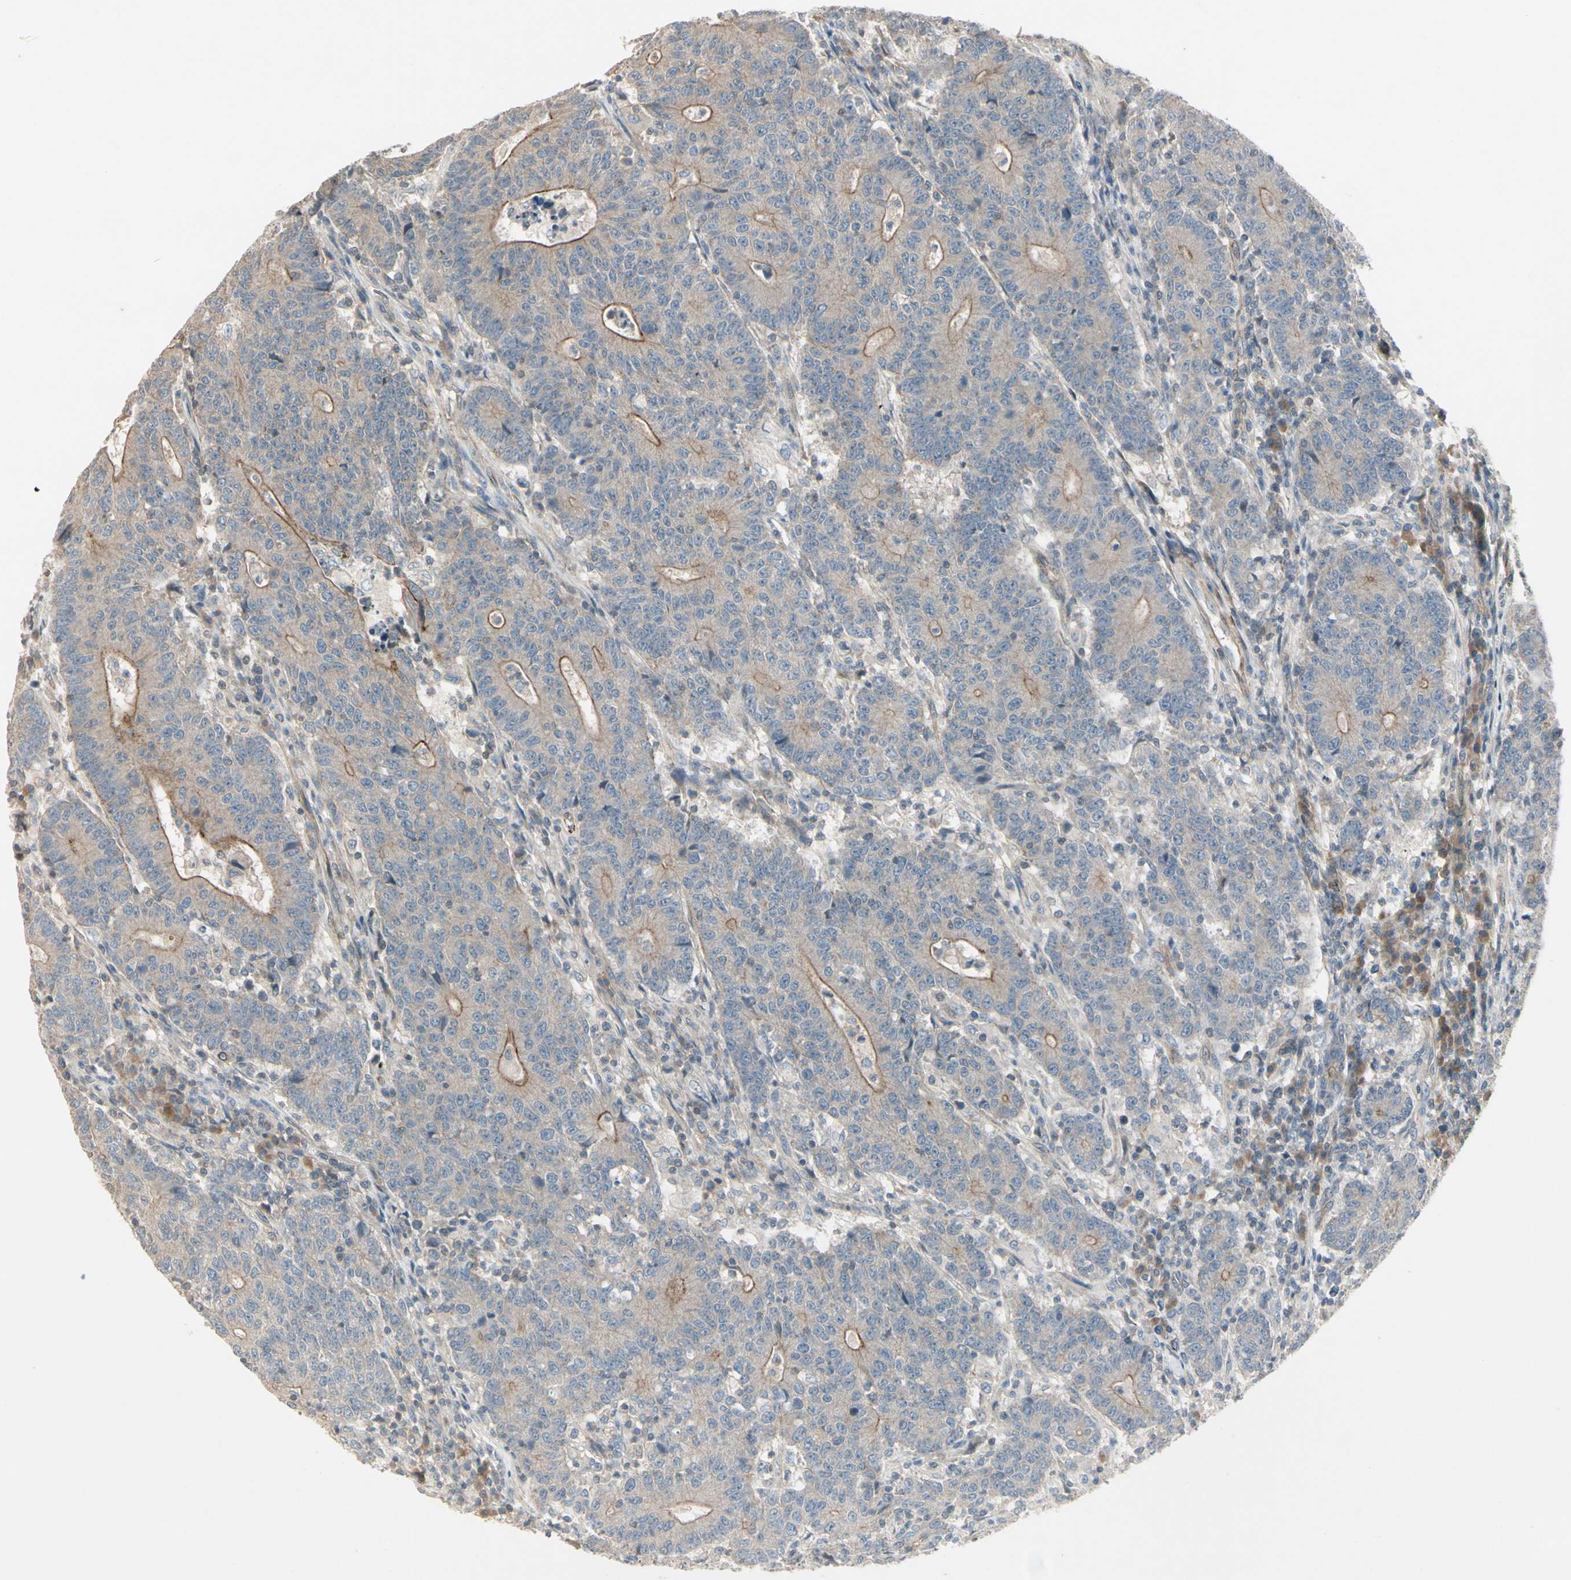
{"staining": {"intensity": "moderate", "quantity": "25%-75%", "location": "cytoplasmic/membranous"}, "tissue": "colorectal cancer", "cell_type": "Tumor cells", "image_type": "cancer", "snomed": [{"axis": "morphology", "description": "Normal tissue, NOS"}, {"axis": "morphology", "description": "Adenocarcinoma, NOS"}, {"axis": "topography", "description": "Colon"}], "caption": "Immunohistochemistry (IHC) of human colorectal cancer (adenocarcinoma) displays medium levels of moderate cytoplasmic/membranous positivity in about 25%-75% of tumor cells. (IHC, brightfield microscopy, high magnification).", "gene": "PPP3CB", "patient": {"sex": "female", "age": 75}}